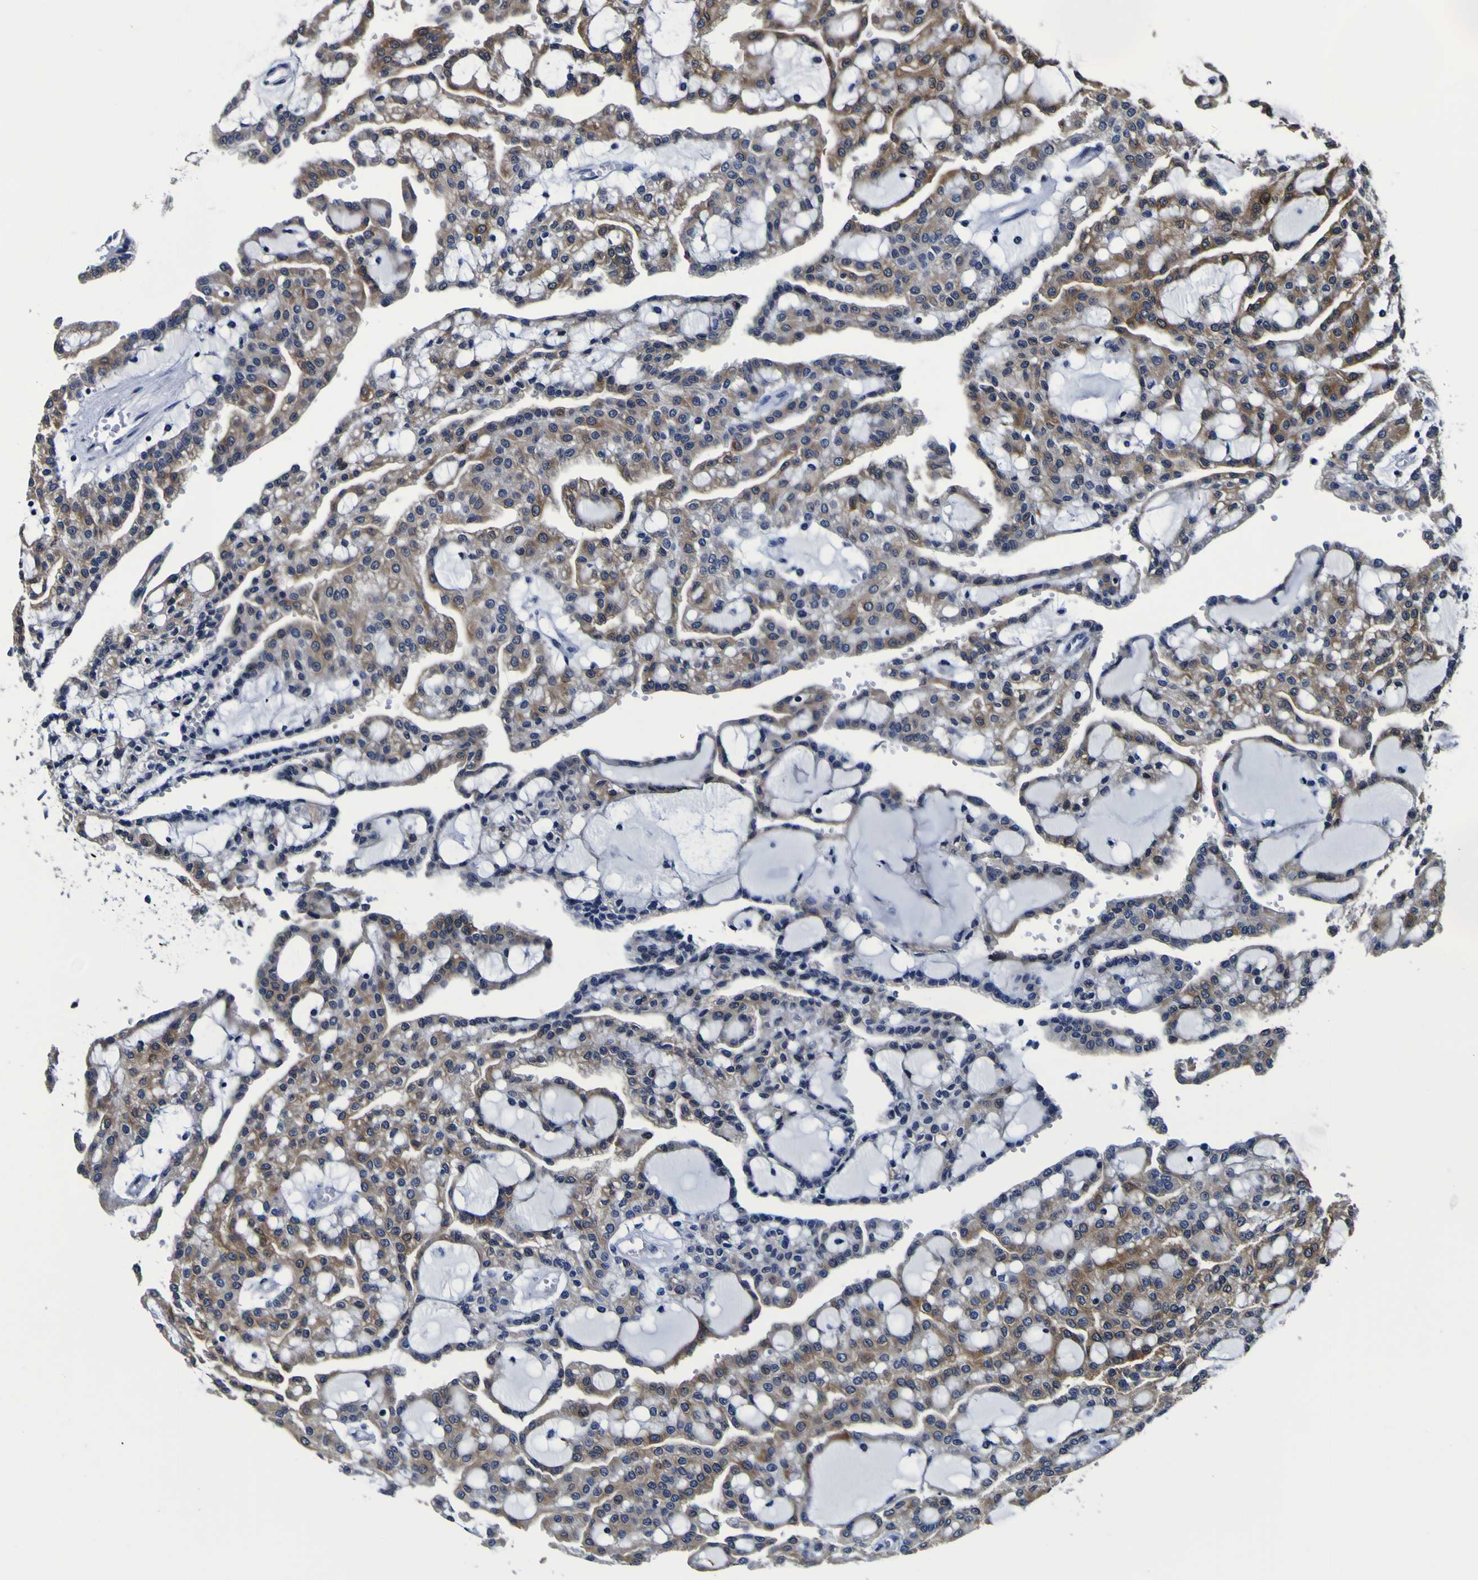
{"staining": {"intensity": "moderate", "quantity": ">75%", "location": "cytoplasmic/membranous"}, "tissue": "renal cancer", "cell_type": "Tumor cells", "image_type": "cancer", "snomed": [{"axis": "morphology", "description": "Adenocarcinoma, NOS"}, {"axis": "topography", "description": "Kidney"}], "caption": "Immunohistochemical staining of human renal cancer (adenocarcinoma) exhibits medium levels of moderate cytoplasmic/membranous protein staining in about >75% of tumor cells.", "gene": "SORCS1", "patient": {"sex": "male", "age": 63}}